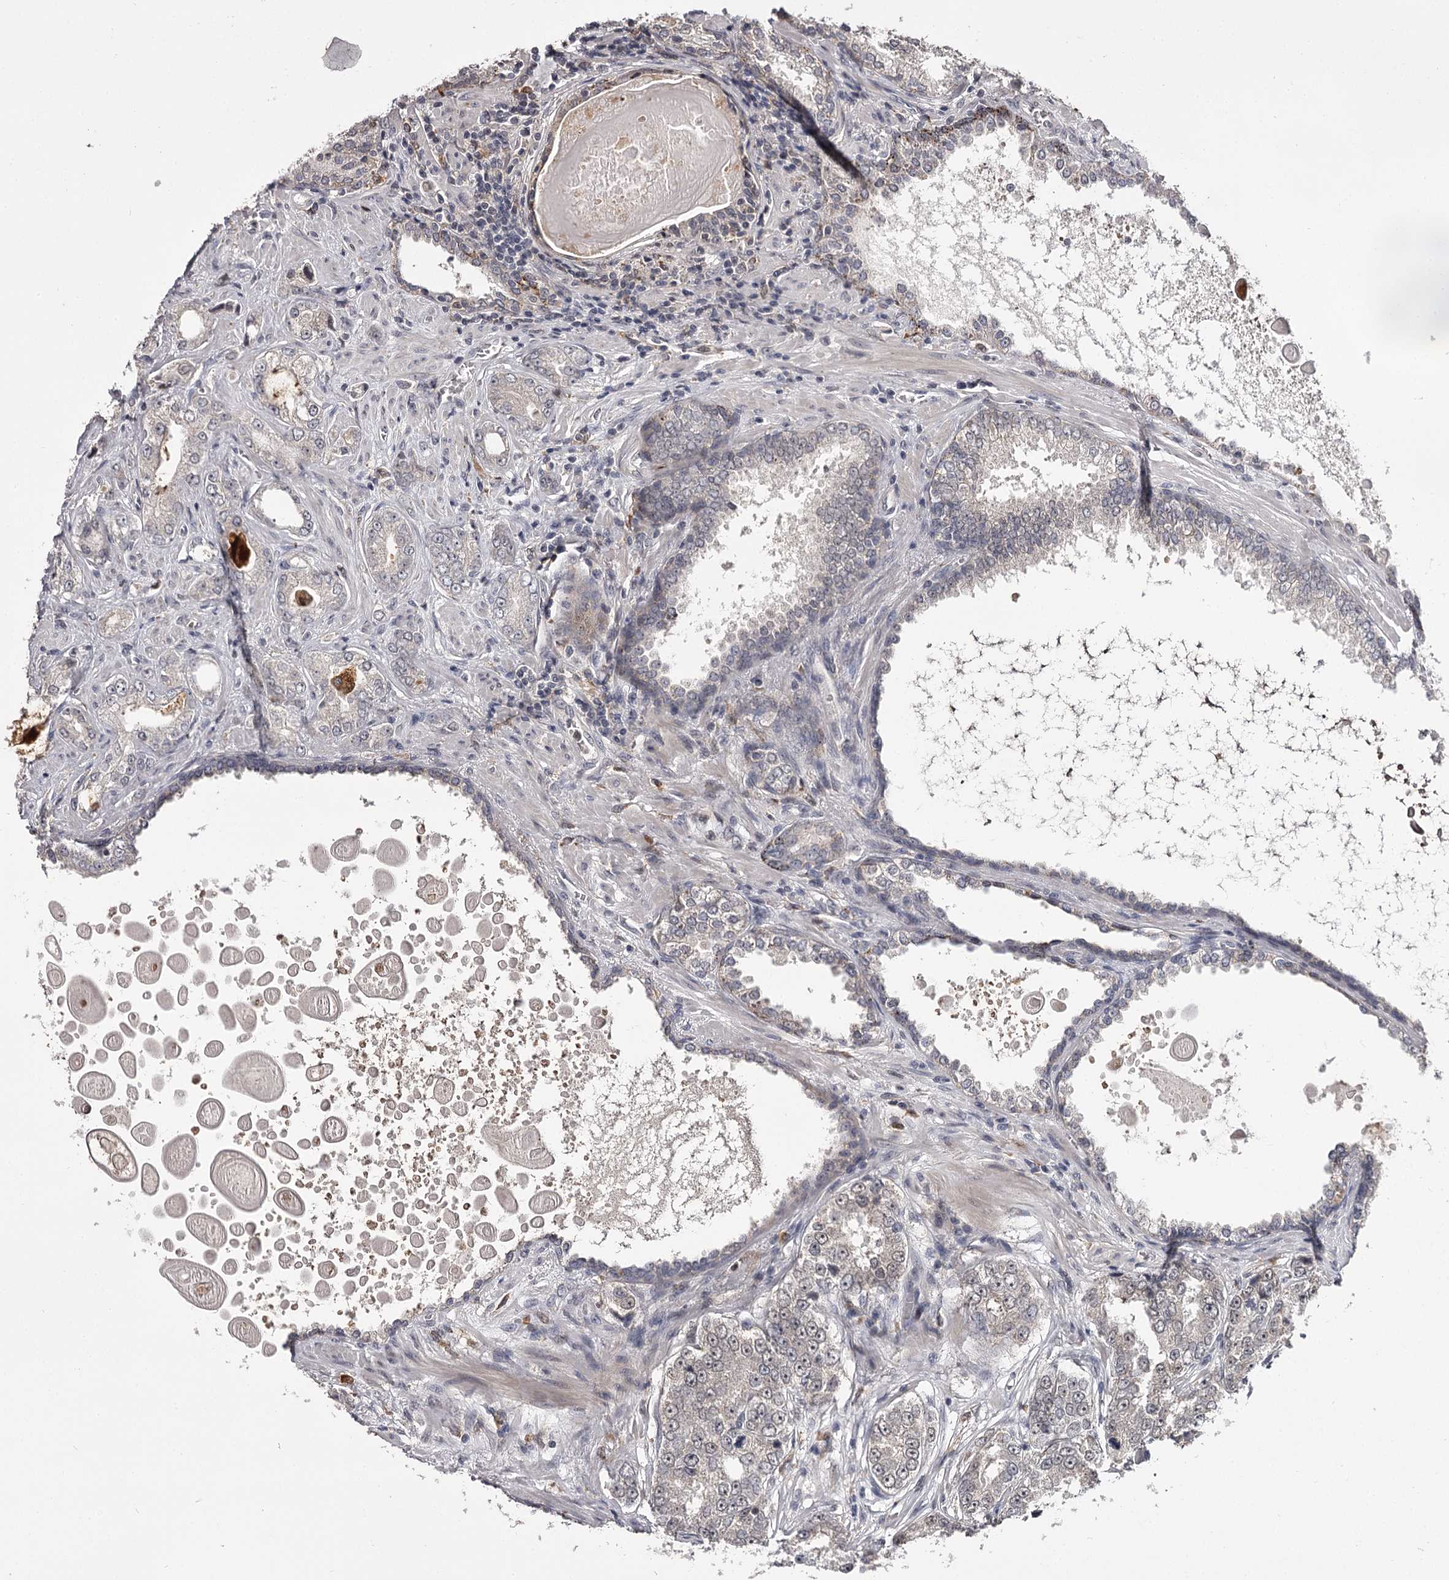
{"staining": {"intensity": "negative", "quantity": "none", "location": "none"}, "tissue": "prostate cancer", "cell_type": "Tumor cells", "image_type": "cancer", "snomed": [{"axis": "morphology", "description": "Normal tissue, NOS"}, {"axis": "morphology", "description": "Adenocarcinoma, High grade"}, {"axis": "topography", "description": "Prostate"}], "caption": "A micrograph of human adenocarcinoma (high-grade) (prostate) is negative for staining in tumor cells. (Stains: DAB immunohistochemistry with hematoxylin counter stain, Microscopy: brightfield microscopy at high magnification).", "gene": "SLC32A1", "patient": {"sex": "male", "age": 83}}